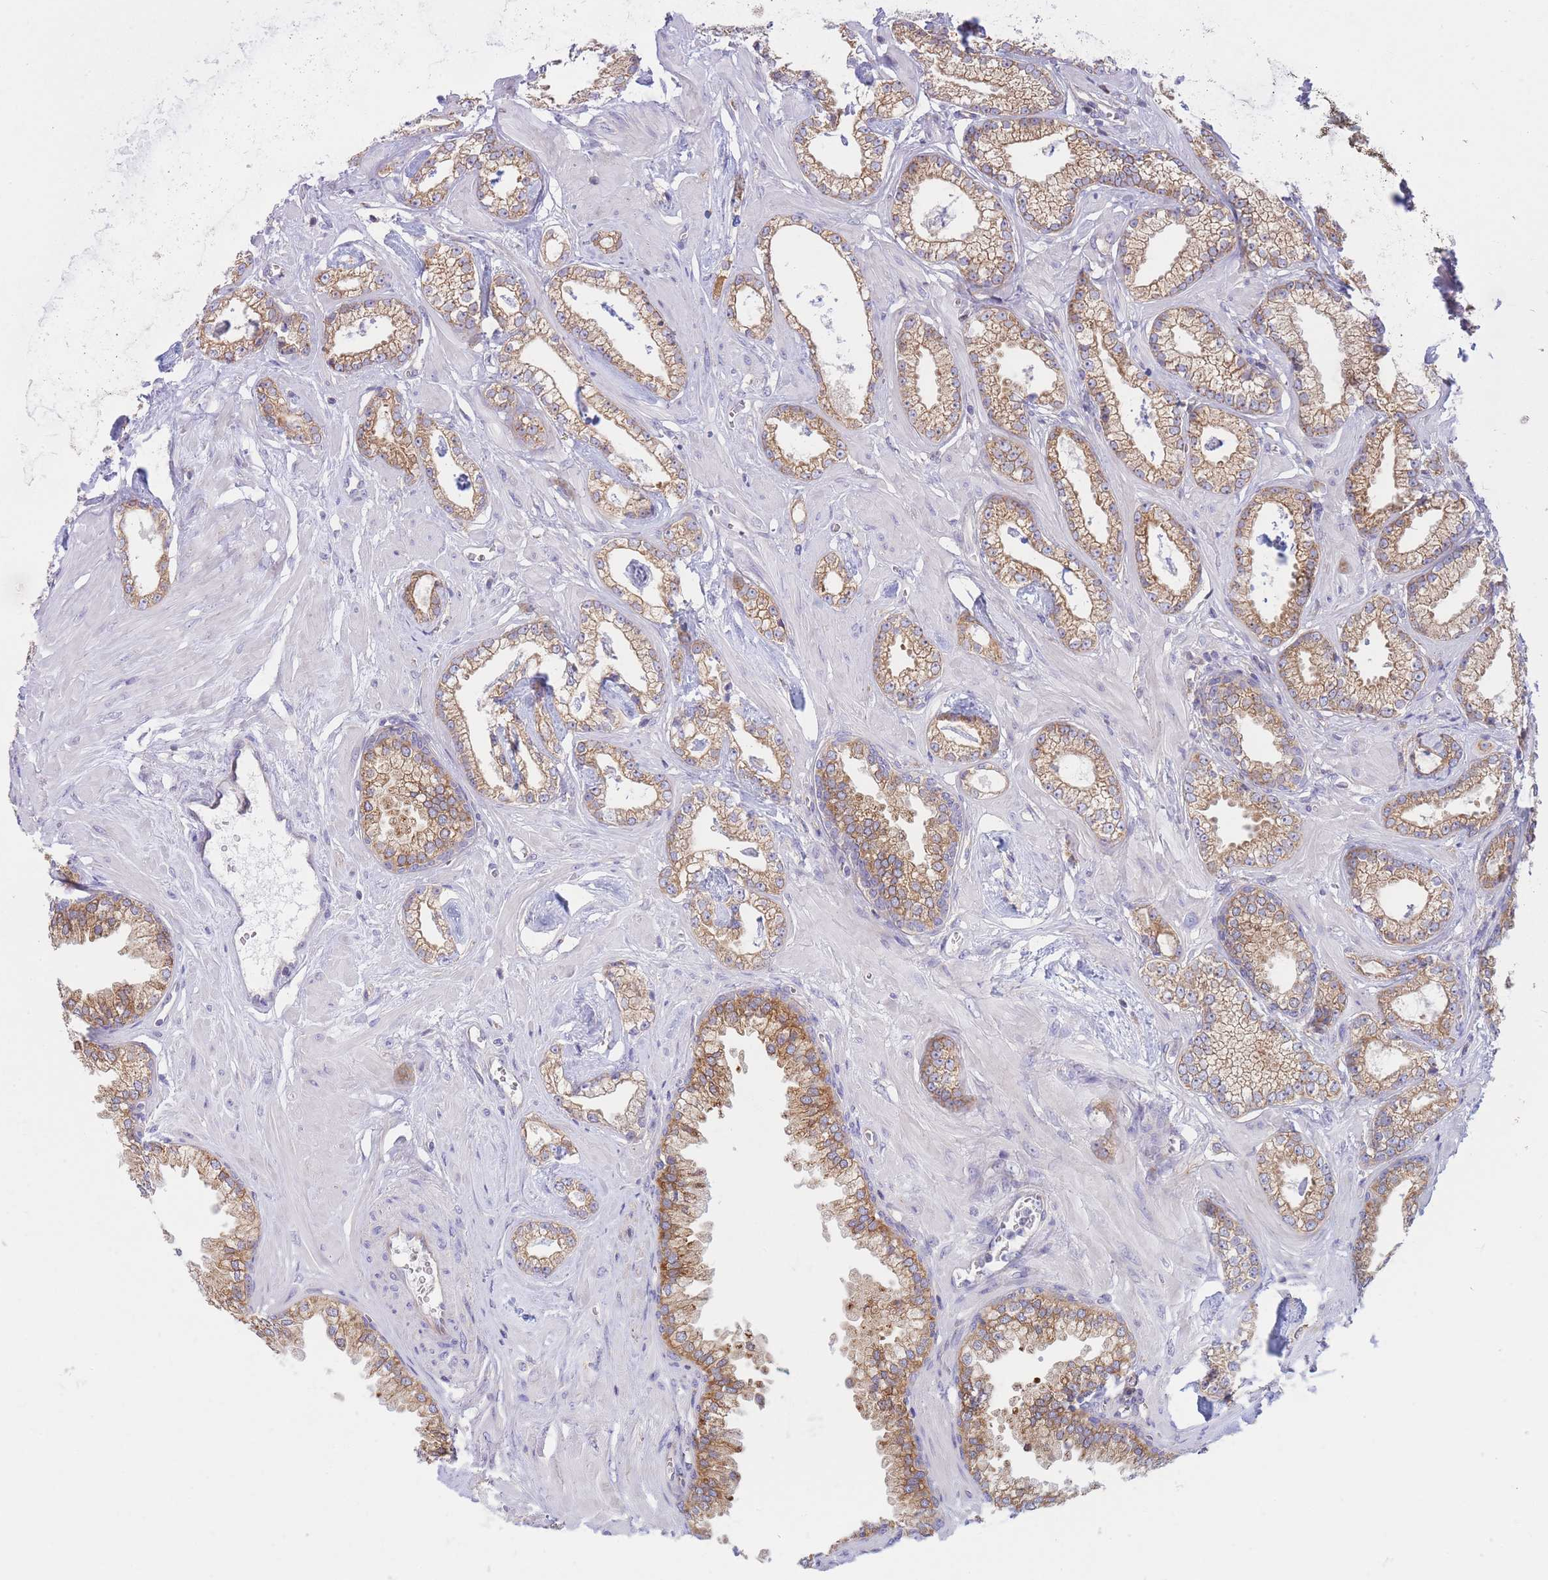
{"staining": {"intensity": "moderate", "quantity": ">75%", "location": "cytoplasmic/membranous"}, "tissue": "prostate cancer", "cell_type": "Tumor cells", "image_type": "cancer", "snomed": [{"axis": "morphology", "description": "Adenocarcinoma, Low grade"}, {"axis": "topography", "description": "Prostate"}], "caption": "A brown stain highlights moderate cytoplasmic/membranous staining of a protein in prostate cancer tumor cells. The staining was performed using DAB (3,3'-diaminobenzidine) to visualize the protein expression in brown, while the nuclei were stained in blue with hematoxylin (Magnification: 20x).", "gene": "SH2B2", "patient": {"sex": "male", "age": 60}}